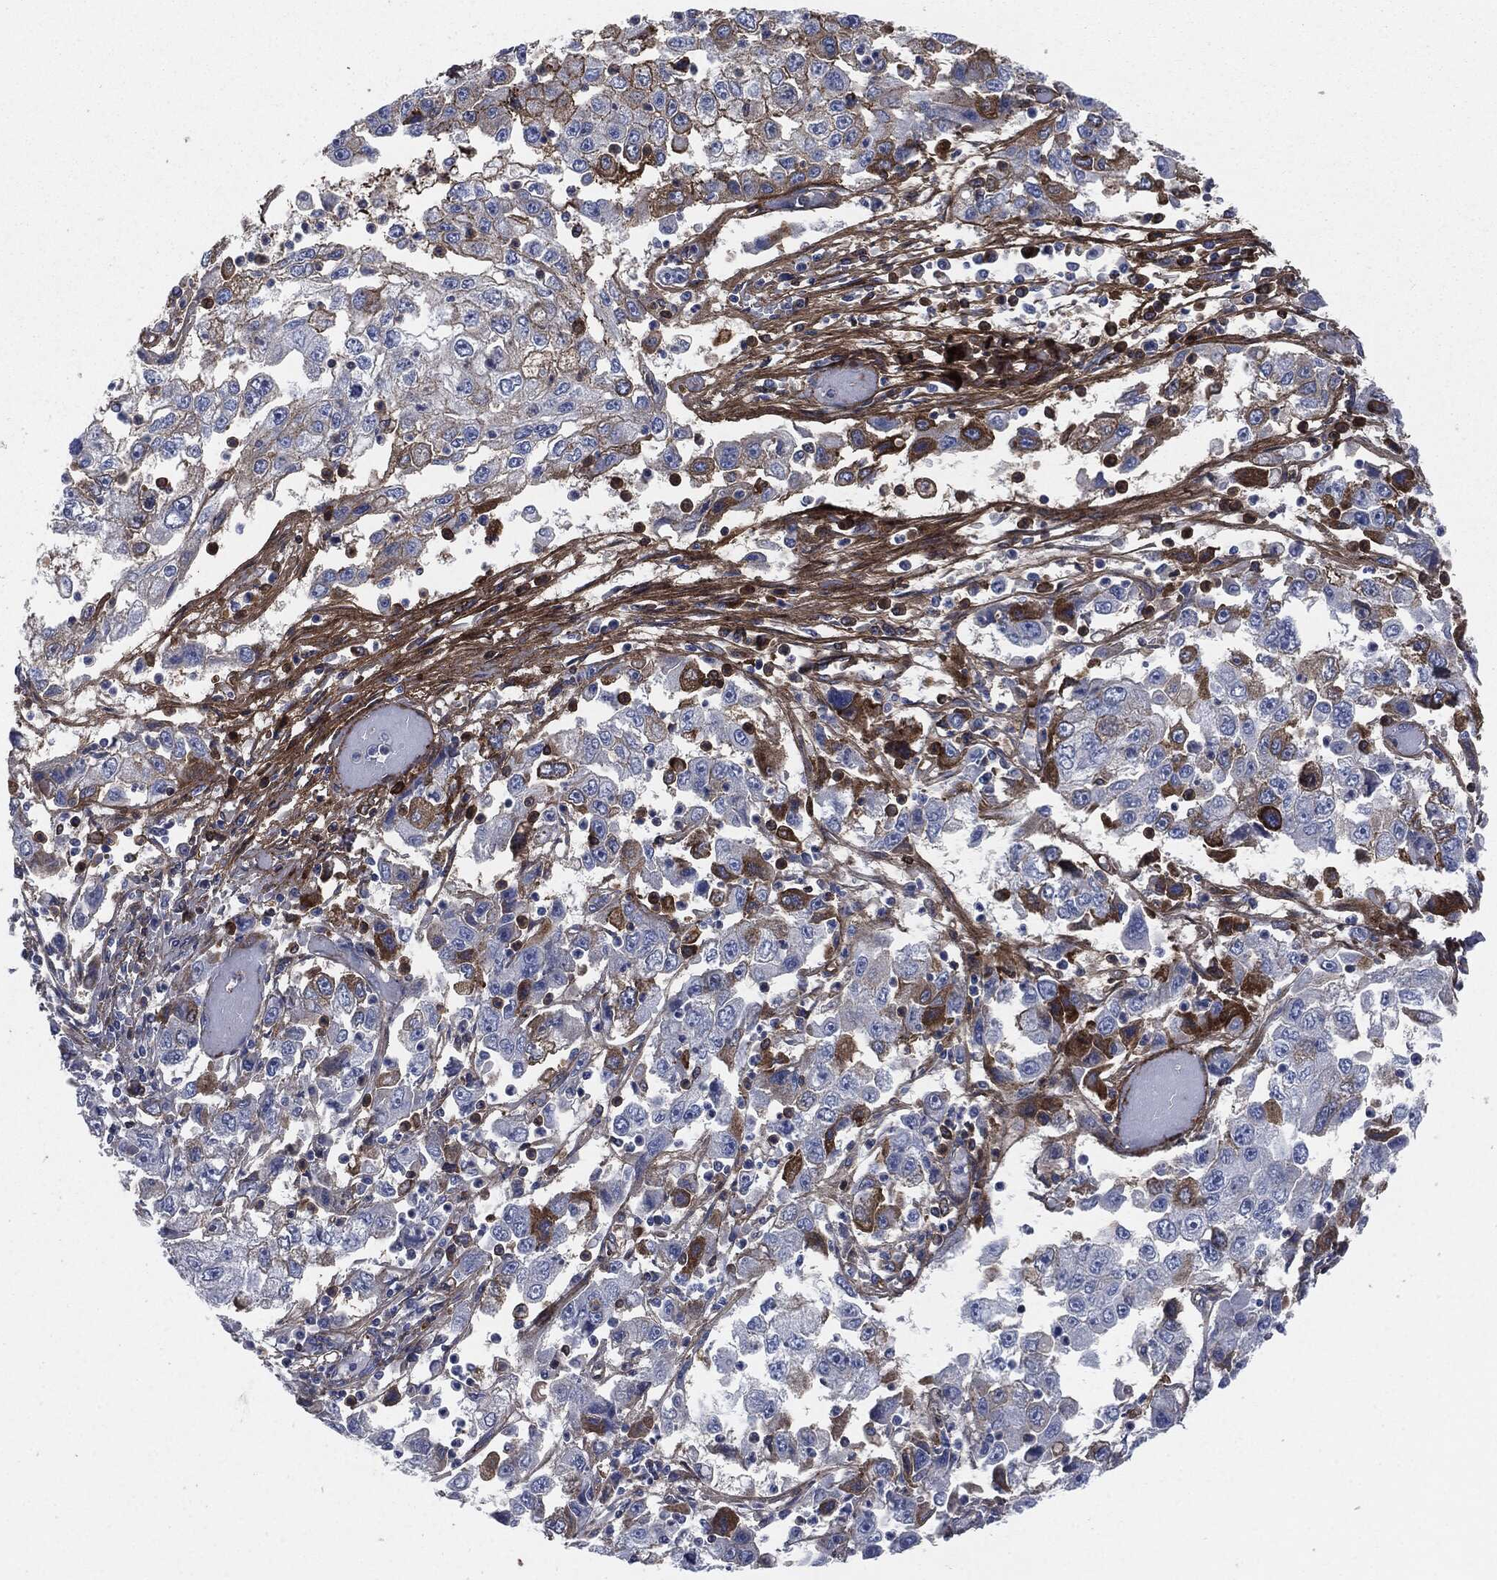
{"staining": {"intensity": "moderate", "quantity": "<25%", "location": "cytoplasmic/membranous"}, "tissue": "cervical cancer", "cell_type": "Tumor cells", "image_type": "cancer", "snomed": [{"axis": "morphology", "description": "Squamous cell carcinoma, NOS"}, {"axis": "topography", "description": "Cervix"}], "caption": "This image demonstrates IHC staining of human squamous cell carcinoma (cervical), with low moderate cytoplasmic/membranous positivity in approximately <25% of tumor cells.", "gene": "APOB", "patient": {"sex": "female", "age": 36}}